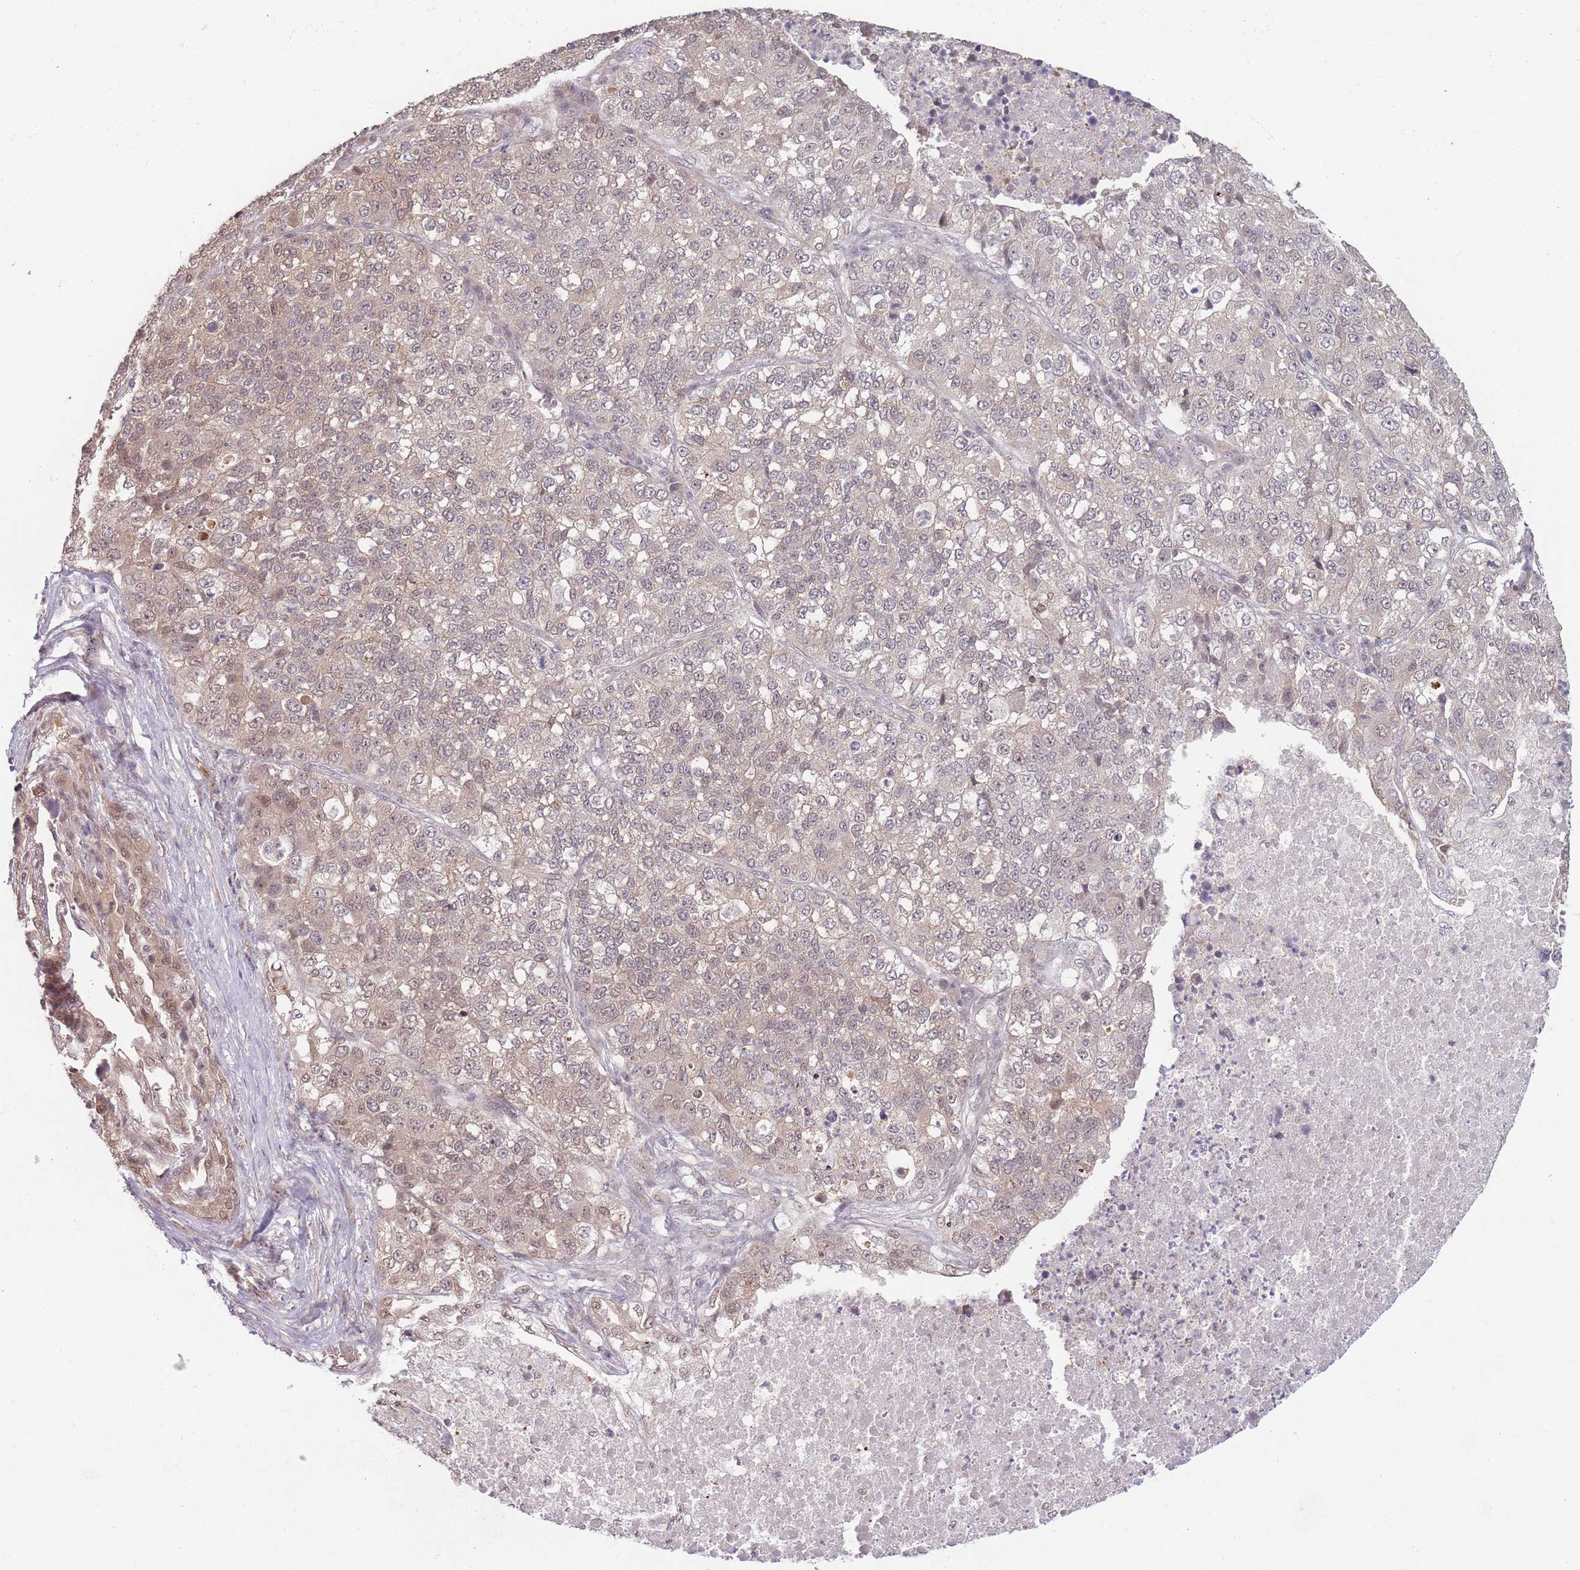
{"staining": {"intensity": "weak", "quantity": "25%-75%", "location": "cytoplasmic/membranous,nuclear"}, "tissue": "lung cancer", "cell_type": "Tumor cells", "image_type": "cancer", "snomed": [{"axis": "morphology", "description": "Adenocarcinoma, NOS"}, {"axis": "topography", "description": "Lung"}], "caption": "Immunohistochemical staining of lung cancer (adenocarcinoma) shows low levels of weak cytoplasmic/membranous and nuclear protein staining in about 25%-75% of tumor cells.", "gene": "CCDC154", "patient": {"sex": "male", "age": 49}}